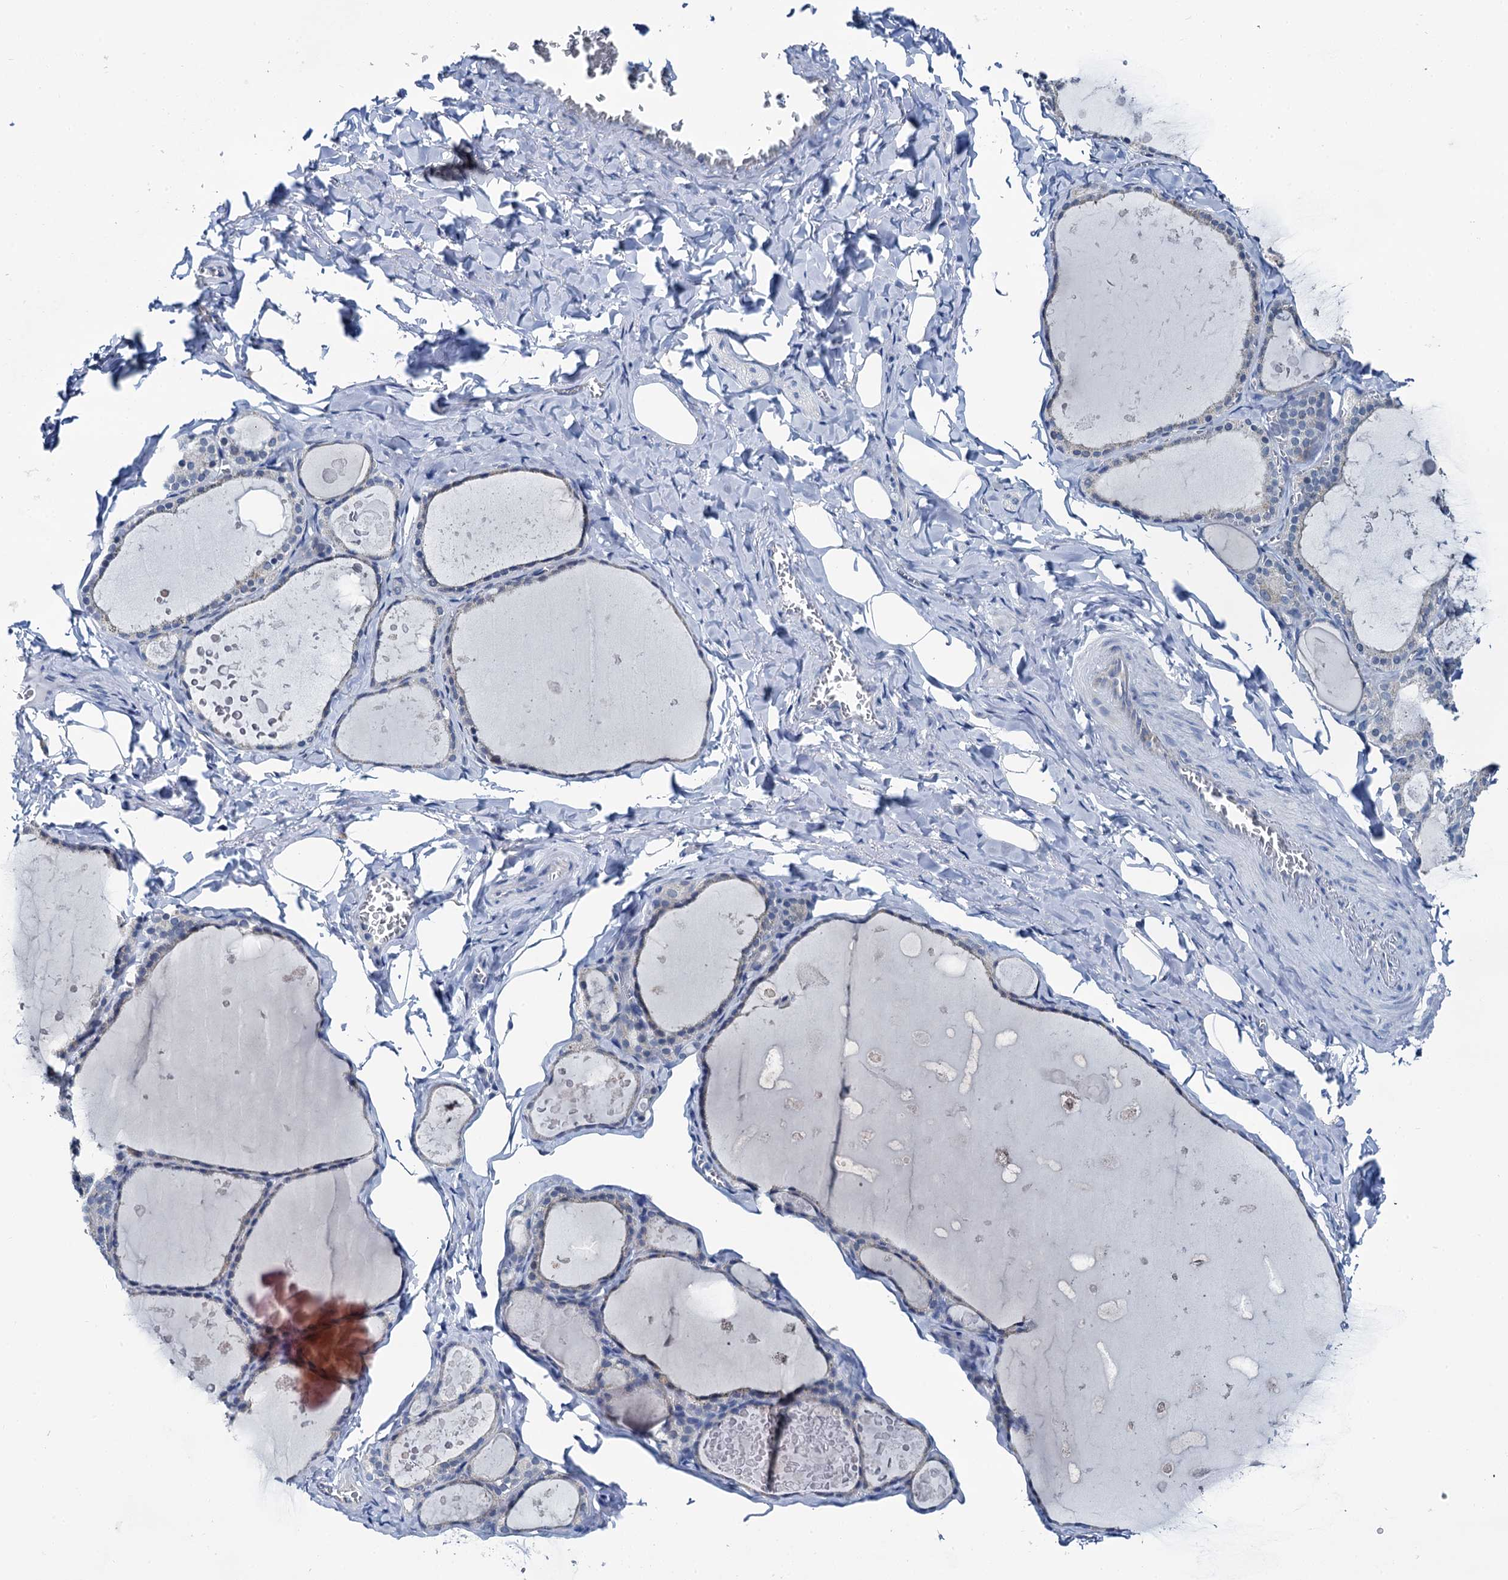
{"staining": {"intensity": "negative", "quantity": "none", "location": "none"}, "tissue": "thyroid gland", "cell_type": "Glandular cells", "image_type": "normal", "snomed": [{"axis": "morphology", "description": "Normal tissue, NOS"}, {"axis": "topography", "description": "Thyroid gland"}], "caption": "Immunohistochemistry image of normal thyroid gland stained for a protein (brown), which shows no staining in glandular cells.", "gene": "MIOX", "patient": {"sex": "male", "age": 56}}